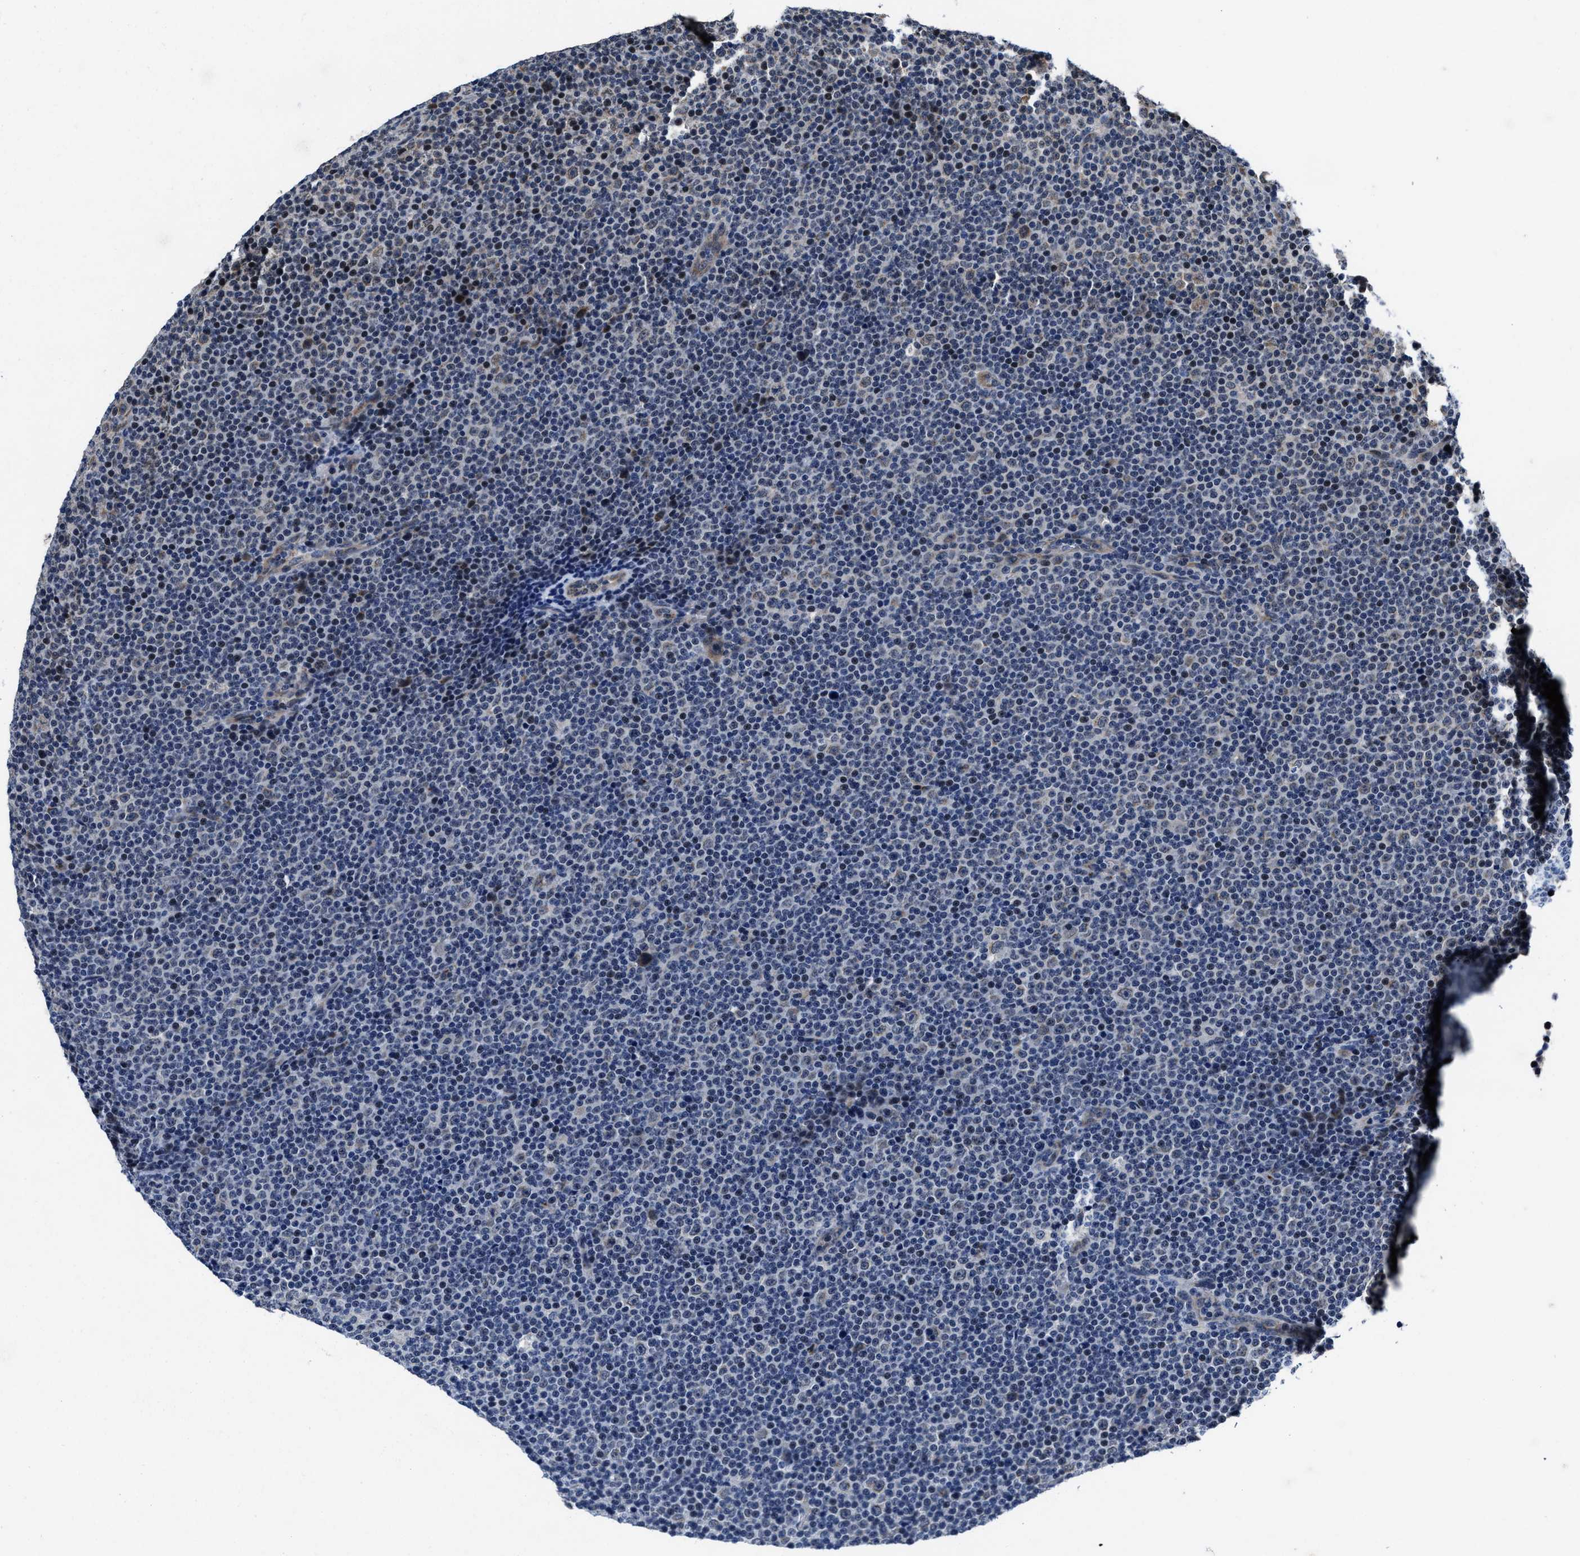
{"staining": {"intensity": "negative", "quantity": "none", "location": "none"}, "tissue": "lymphoma", "cell_type": "Tumor cells", "image_type": "cancer", "snomed": [{"axis": "morphology", "description": "Malignant lymphoma, non-Hodgkin's type, Low grade"}, {"axis": "topography", "description": "Lymph node"}], "caption": "A micrograph of lymphoma stained for a protein reveals no brown staining in tumor cells.", "gene": "TMEM53", "patient": {"sex": "female", "age": 67}}